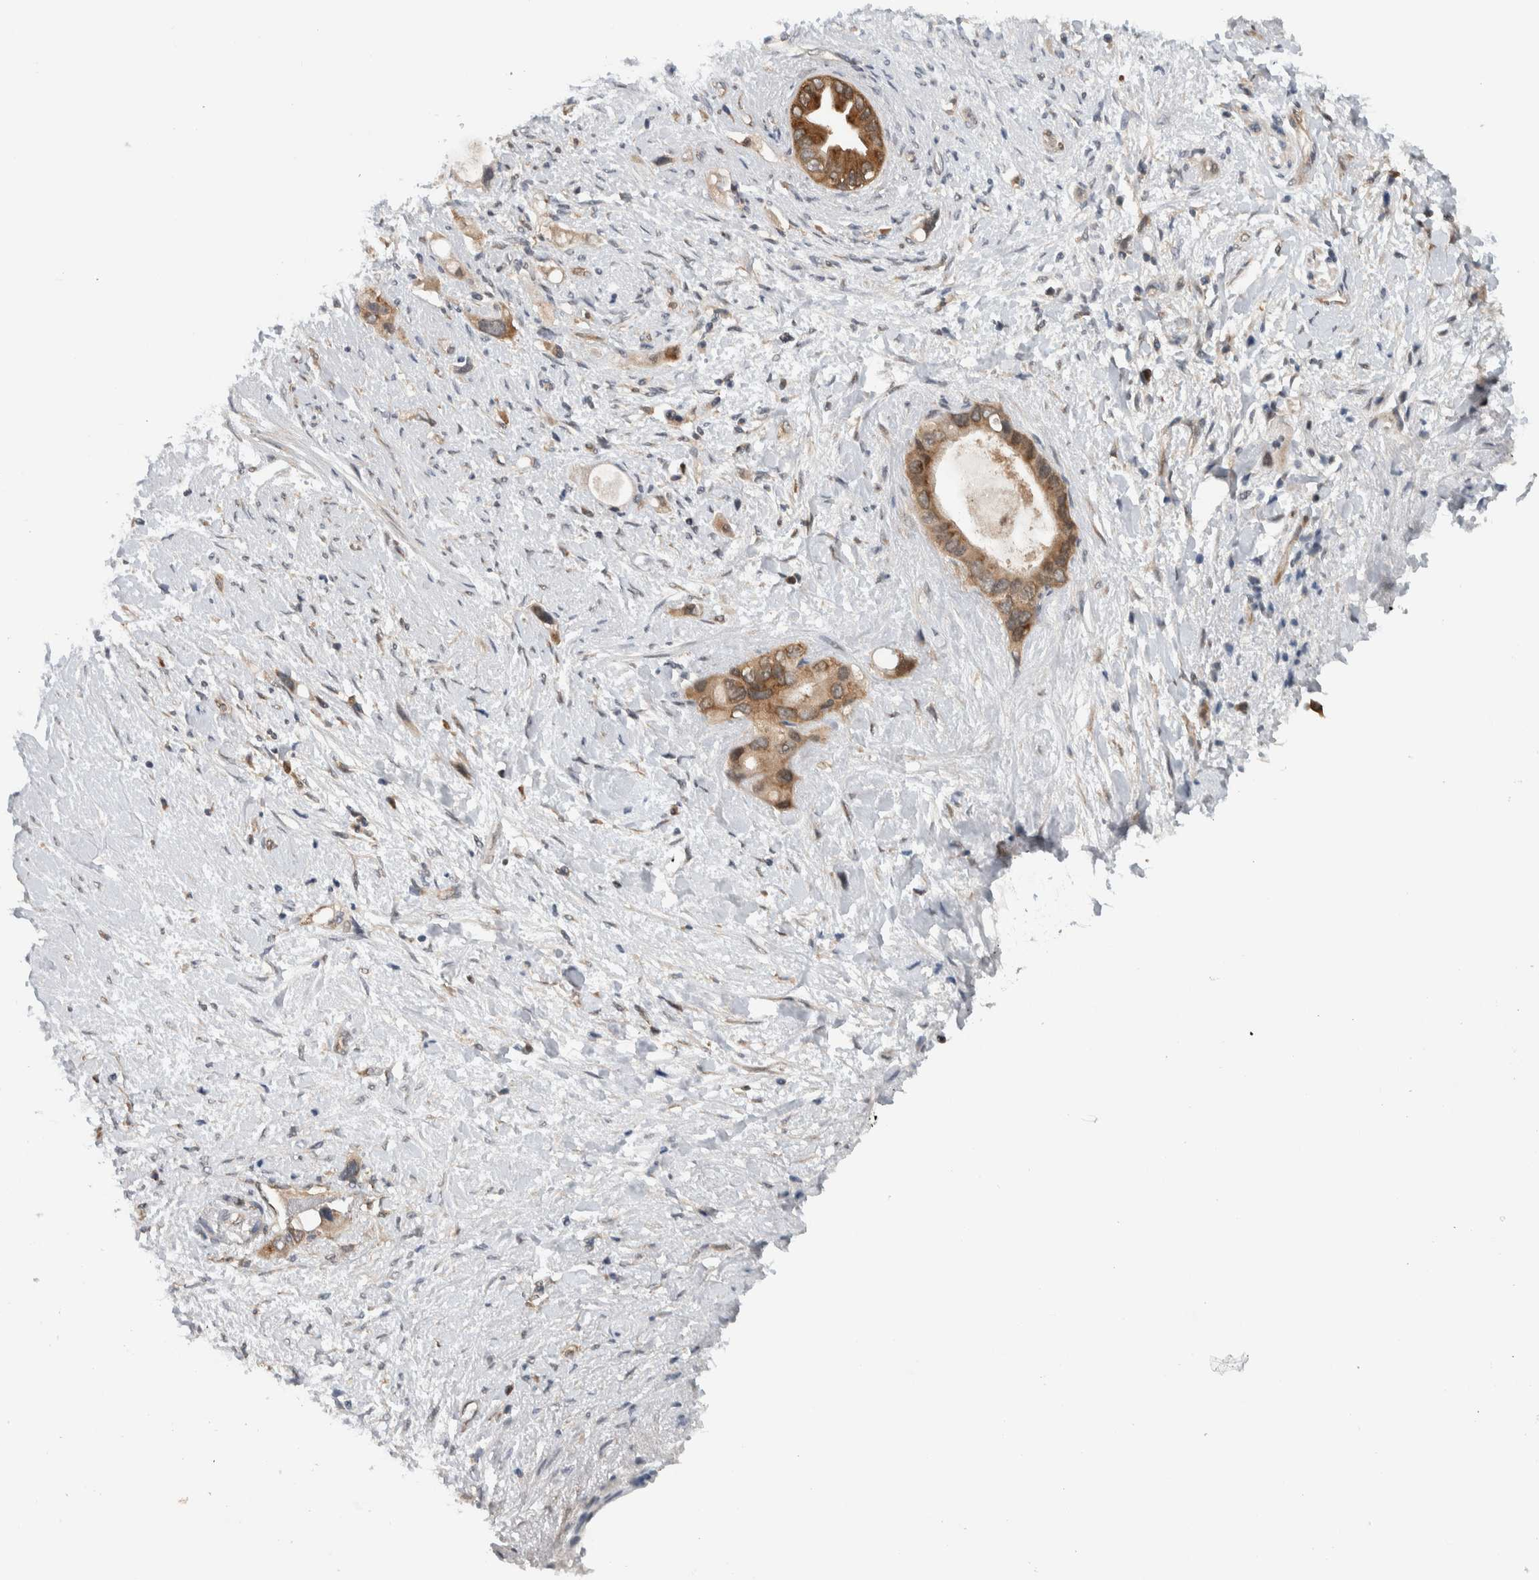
{"staining": {"intensity": "moderate", "quantity": ">75%", "location": "cytoplasmic/membranous"}, "tissue": "pancreatic cancer", "cell_type": "Tumor cells", "image_type": "cancer", "snomed": [{"axis": "morphology", "description": "Adenocarcinoma, NOS"}, {"axis": "topography", "description": "Pancreas"}], "caption": "Immunohistochemistry photomicrograph of neoplastic tissue: pancreatic cancer (adenocarcinoma) stained using immunohistochemistry exhibits medium levels of moderate protein expression localized specifically in the cytoplasmic/membranous of tumor cells, appearing as a cytoplasmic/membranous brown color.", "gene": "CCDC43", "patient": {"sex": "female", "age": 56}}